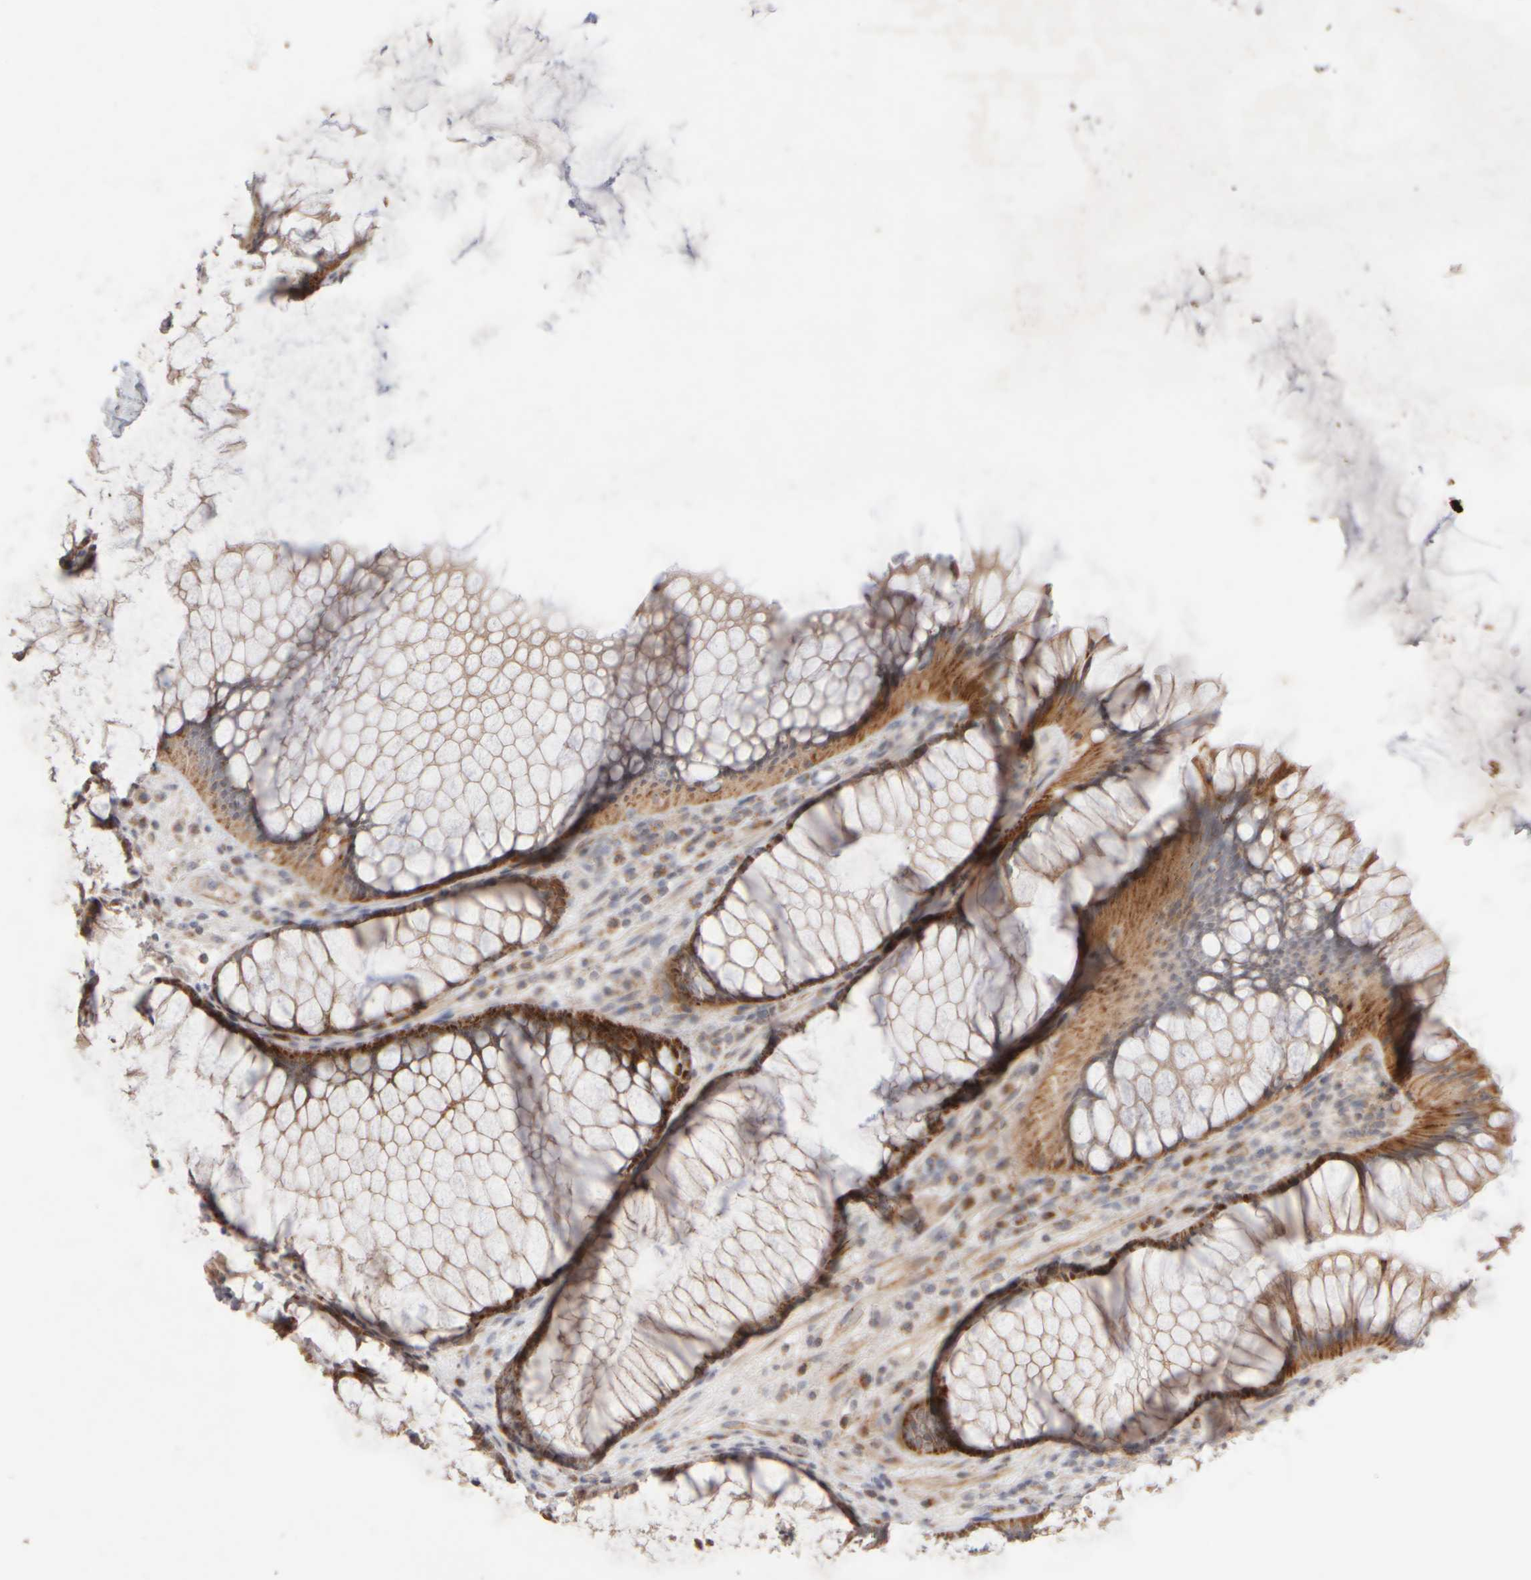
{"staining": {"intensity": "strong", "quantity": ">75%", "location": "cytoplasmic/membranous"}, "tissue": "rectum", "cell_type": "Glandular cells", "image_type": "normal", "snomed": [{"axis": "morphology", "description": "Normal tissue, NOS"}, {"axis": "topography", "description": "Rectum"}], "caption": "The micrograph demonstrates staining of benign rectum, revealing strong cytoplasmic/membranous protein positivity (brown color) within glandular cells. The staining was performed using DAB (3,3'-diaminobenzidine) to visualize the protein expression in brown, while the nuclei were stained in blue with hematoxylin (Magnification: 20x).", "gene": "CHADL", "patient": {"sex": "male", "age": 51}}